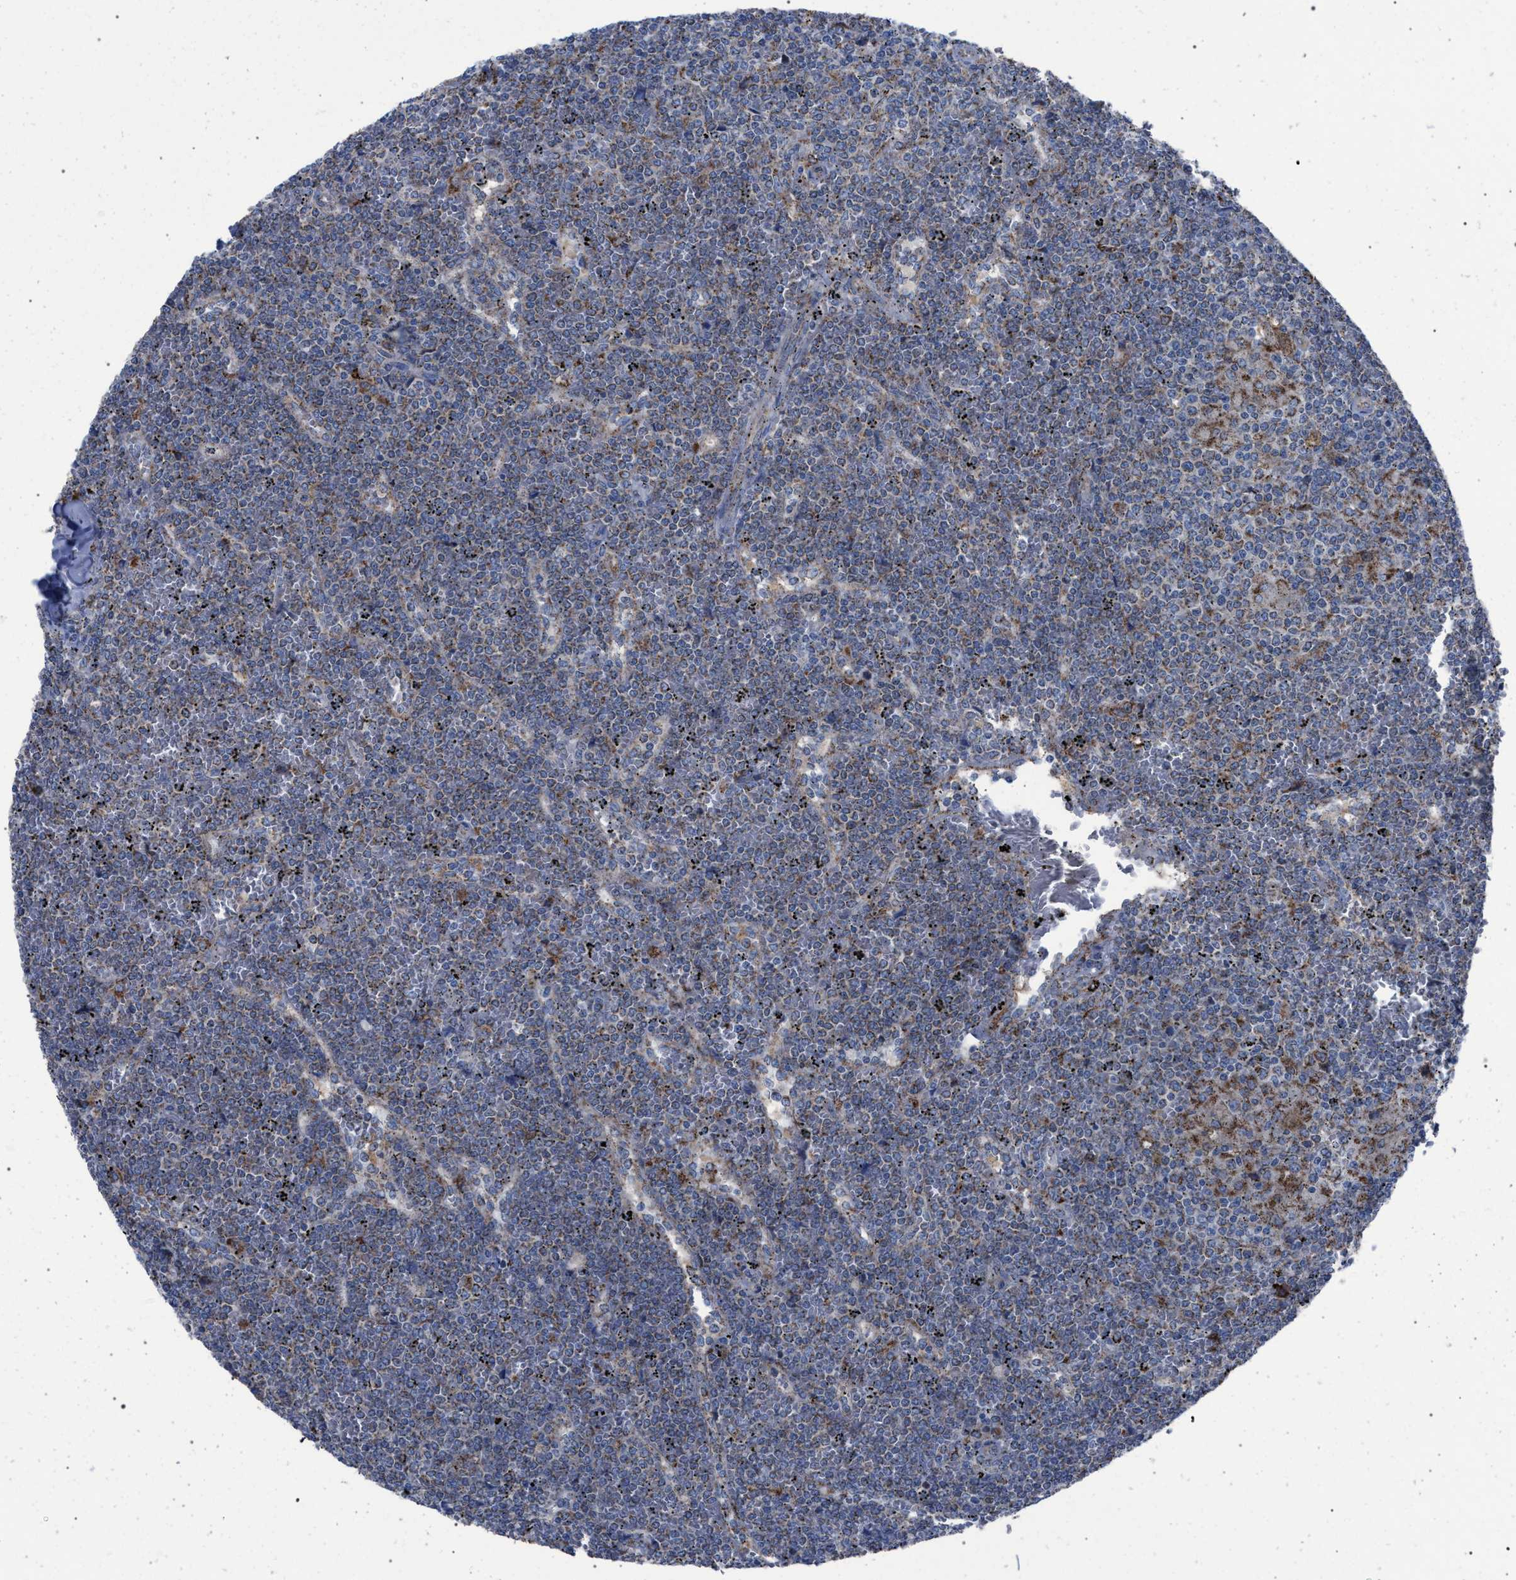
{"staining": {"intensity": "negative", "quantity": "none", "location": "none"}, "tissue": "lymphoma", "cell_type": "Tumor cells", "image_type": "cancer", "snomed": [{"axis": "morphology", "description": "Malignant lymphoma, non-Hodgkin's type, Low grade"}, {"axis": "topography", "description": "Spleen"}], "caption": "An image of lymphoma stained for a protein shows no brown staining in tumor cells.", "gene": "HSD17B4", "patient": {"sex": "female", "age": 19}}